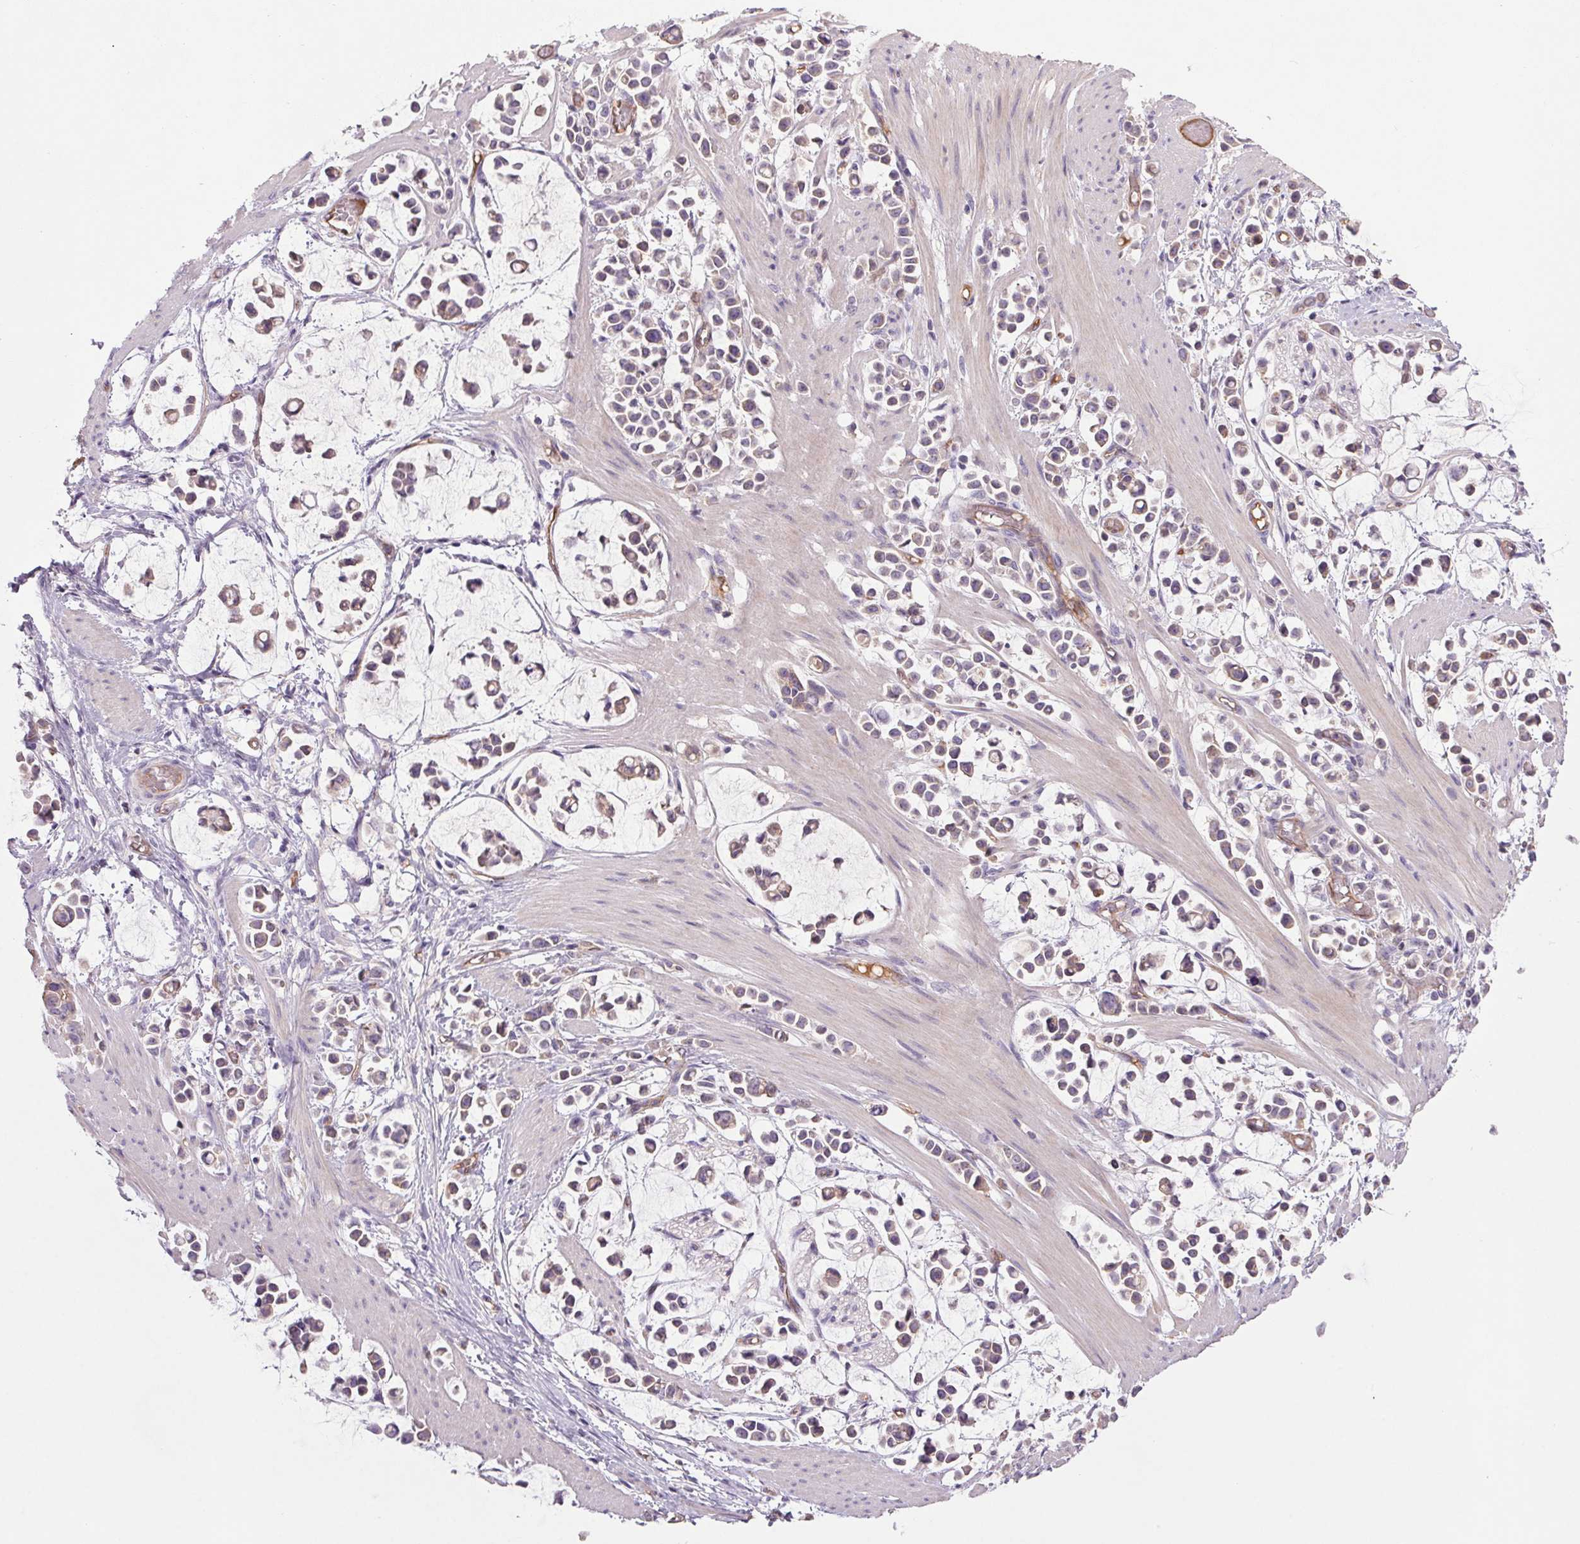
{"staining": {"intensity": "weak", "quantity": "<25%", "location": "cytoplasmic/membranous"}, "tissue": "stomach cancer", "cell_type": "Tumor cells", "image_type": "cancer", "snomed": [{"axis": "morphology", "description": "Adenocarcinoma, NOS"}, {"axis": "topography", "description": "Stomach"}], "caption": "An IHC histopathology image of adenocarcinoma (stomach) is shown. There is no staining in tumor cells of adenocarcinoma (stomach).", "gene": "APOC4", "patient": {"sex": "male", "age": 82}}